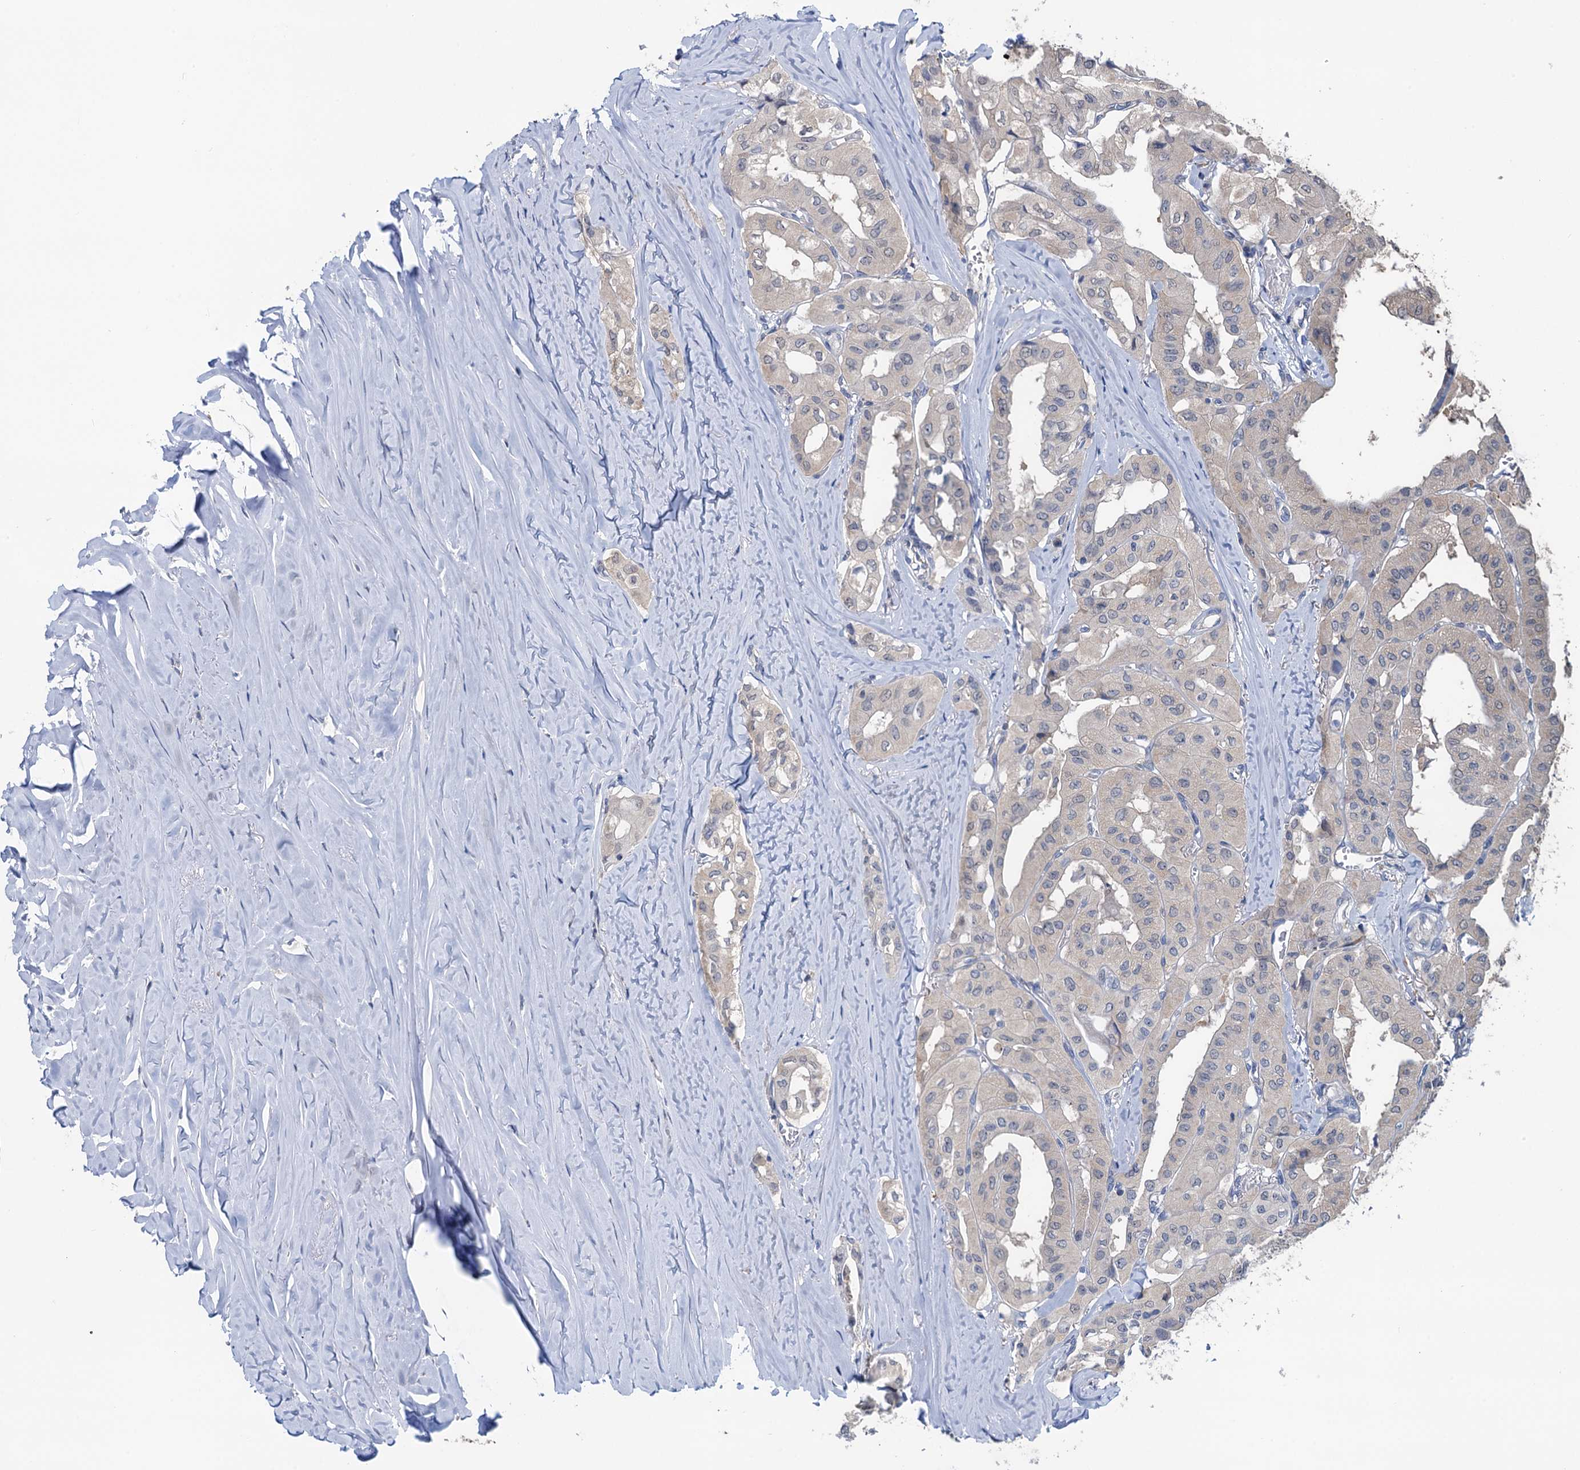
{"staining": {"intensity": "negative", "quantity": "none", "location": "none"}, "tissue": "thyroid cancer", "cell_type": "Tumor cells", "image_type": "cancer", "snomed": [{"axis": "morphology", "description": "Papillary adenocarcinoma, NOS"}, {"axis": "topography", "description": "Thyroid gland"}], "caption": "This is an immunohistochemistry micrograph of thyroid cancer (papillary adenocarcinoma). There is no expression in tumor cells.", "gene": "RTKN2", "patient": {"sex": "female", "age": 59}}